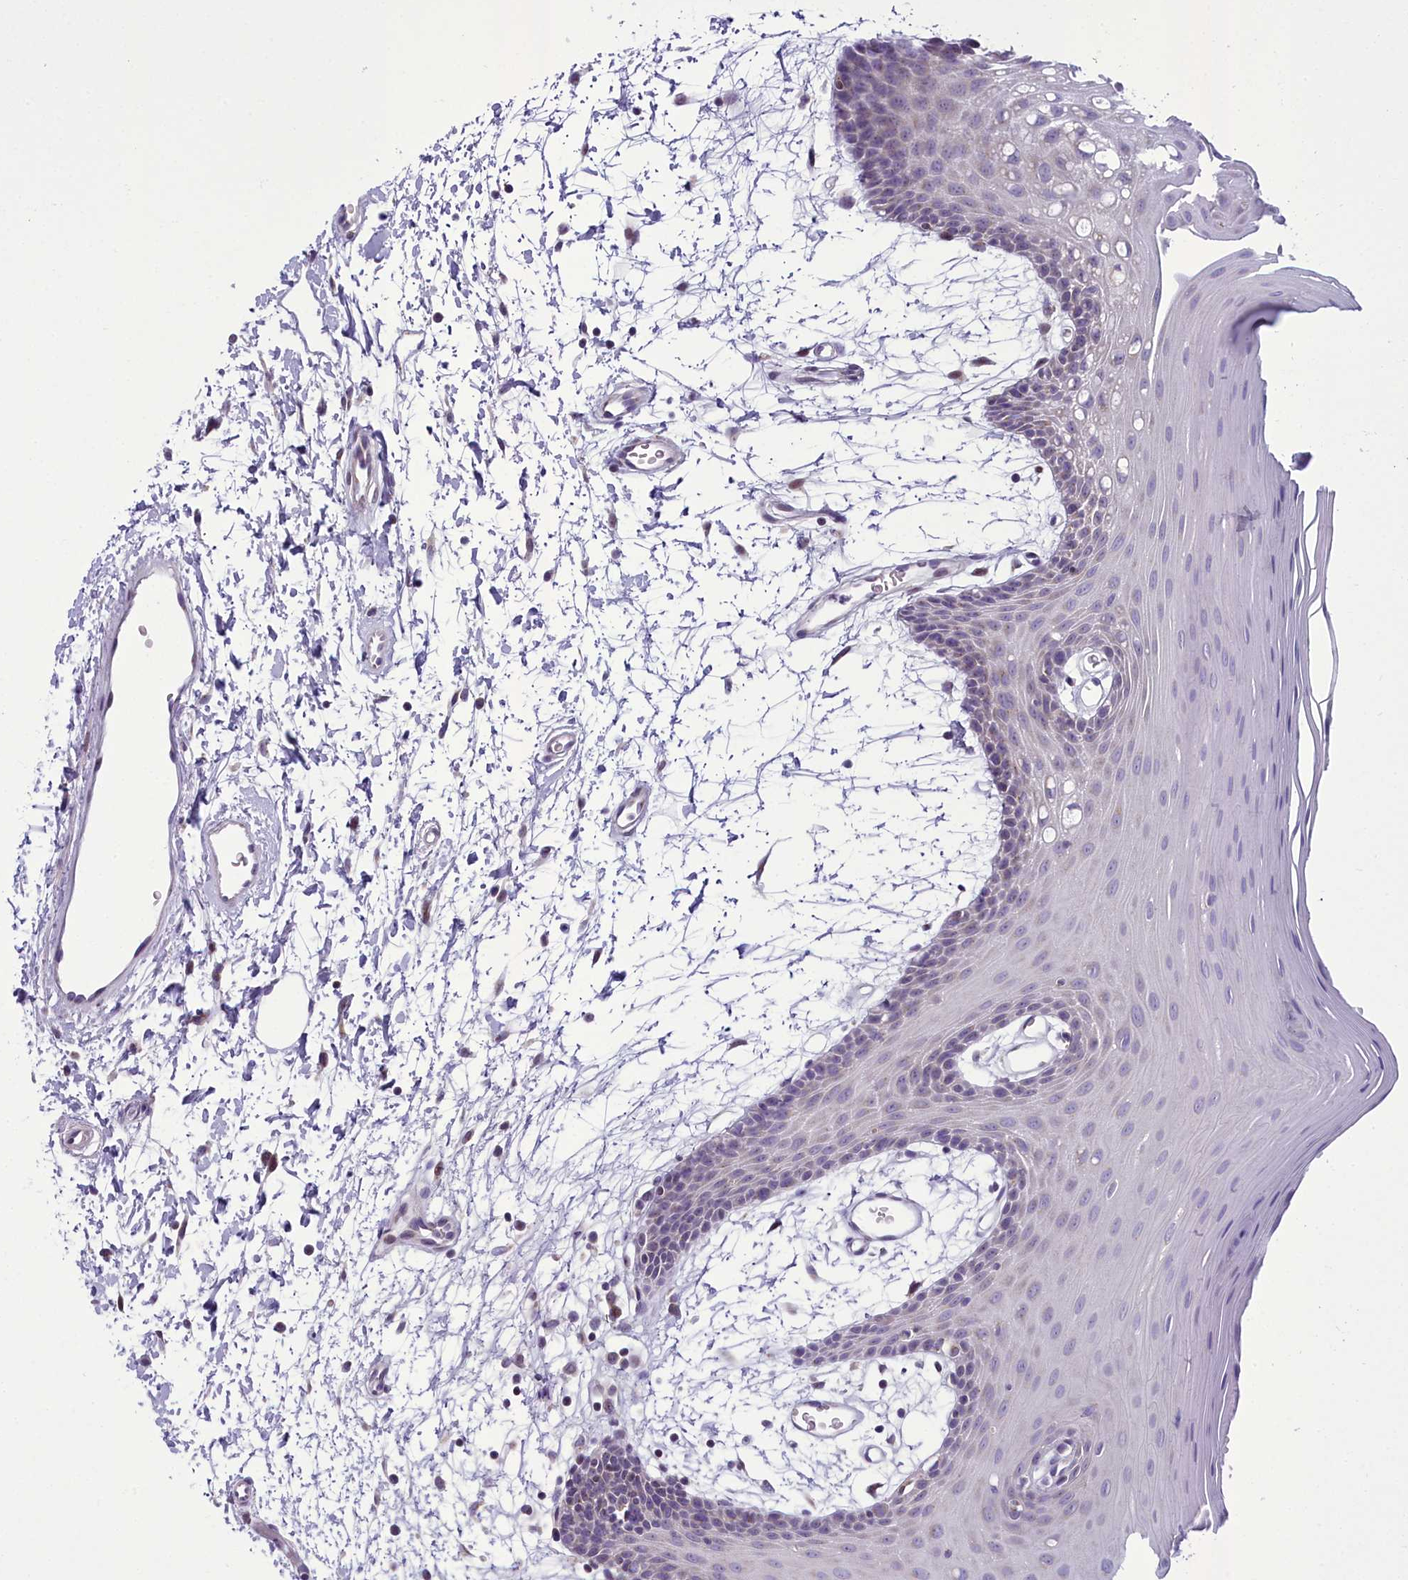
{"staining": {"intensity": "negative", "quantity": "none", "location": "none"}, "tissue": "oral mucosa", "cell_type": "Squamous epithelial cells", "image_type": "normal", "snomed": [{"axis": "morphology", "description": "Normal tissue, NOS"}, {"axis": "topography", "description": "Skeletal muscle"}, {"axis": "topography", "description": "Oral tissue"}, {"axis": "topography", "description": "Salivary gland"}, {"axis": "topography", "description": "Peripheral nerve tissue"}], "caption": "DAB (3,3'-diaminobenzidine) immunohistochemical staining of unremarkable human oral mucosa reveals no significant staining in squamous epithelial cells.", "gene": "B9D2", "patient": {"sex": "male", "age": 54}}